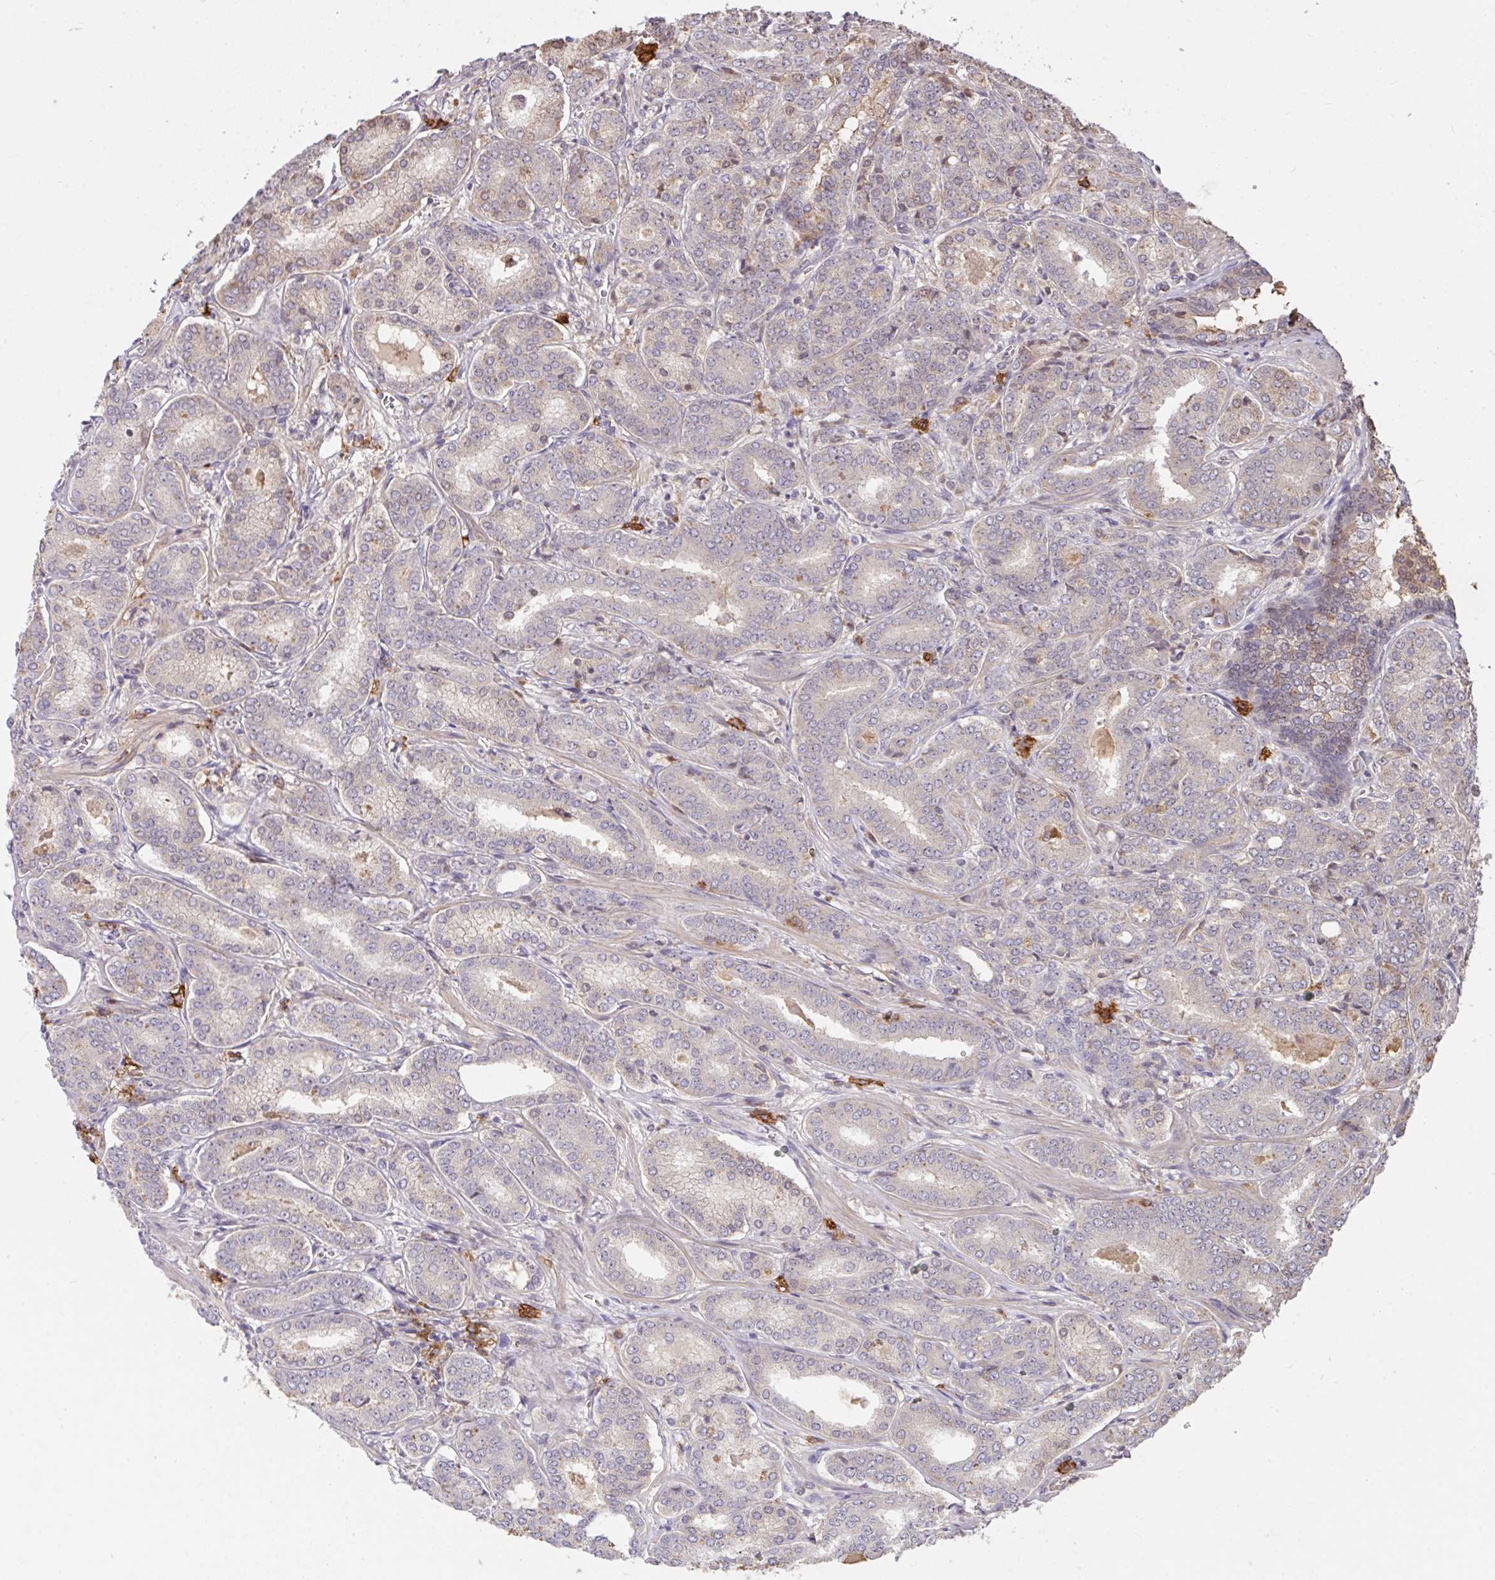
{"staining": {"intensity": "negative", "quantity": "none", "location": "none"}, "tissue": "prostate cancer", "cell_type": "Tumor cells", "image_type": "cancer", "snomed": [{"axis": "morphology", "description": "Adenocarcinoma, High grade"}, {"axis": "topography", "description": "Prostate"}], "caption": "Adenocarcinoma (high-grade) (prostate) was stained to show a protein in brown. There is no significant positivity in tumor cells.", "gene": "FCER1A", "patient": {"sex": "male", "age": 72}}